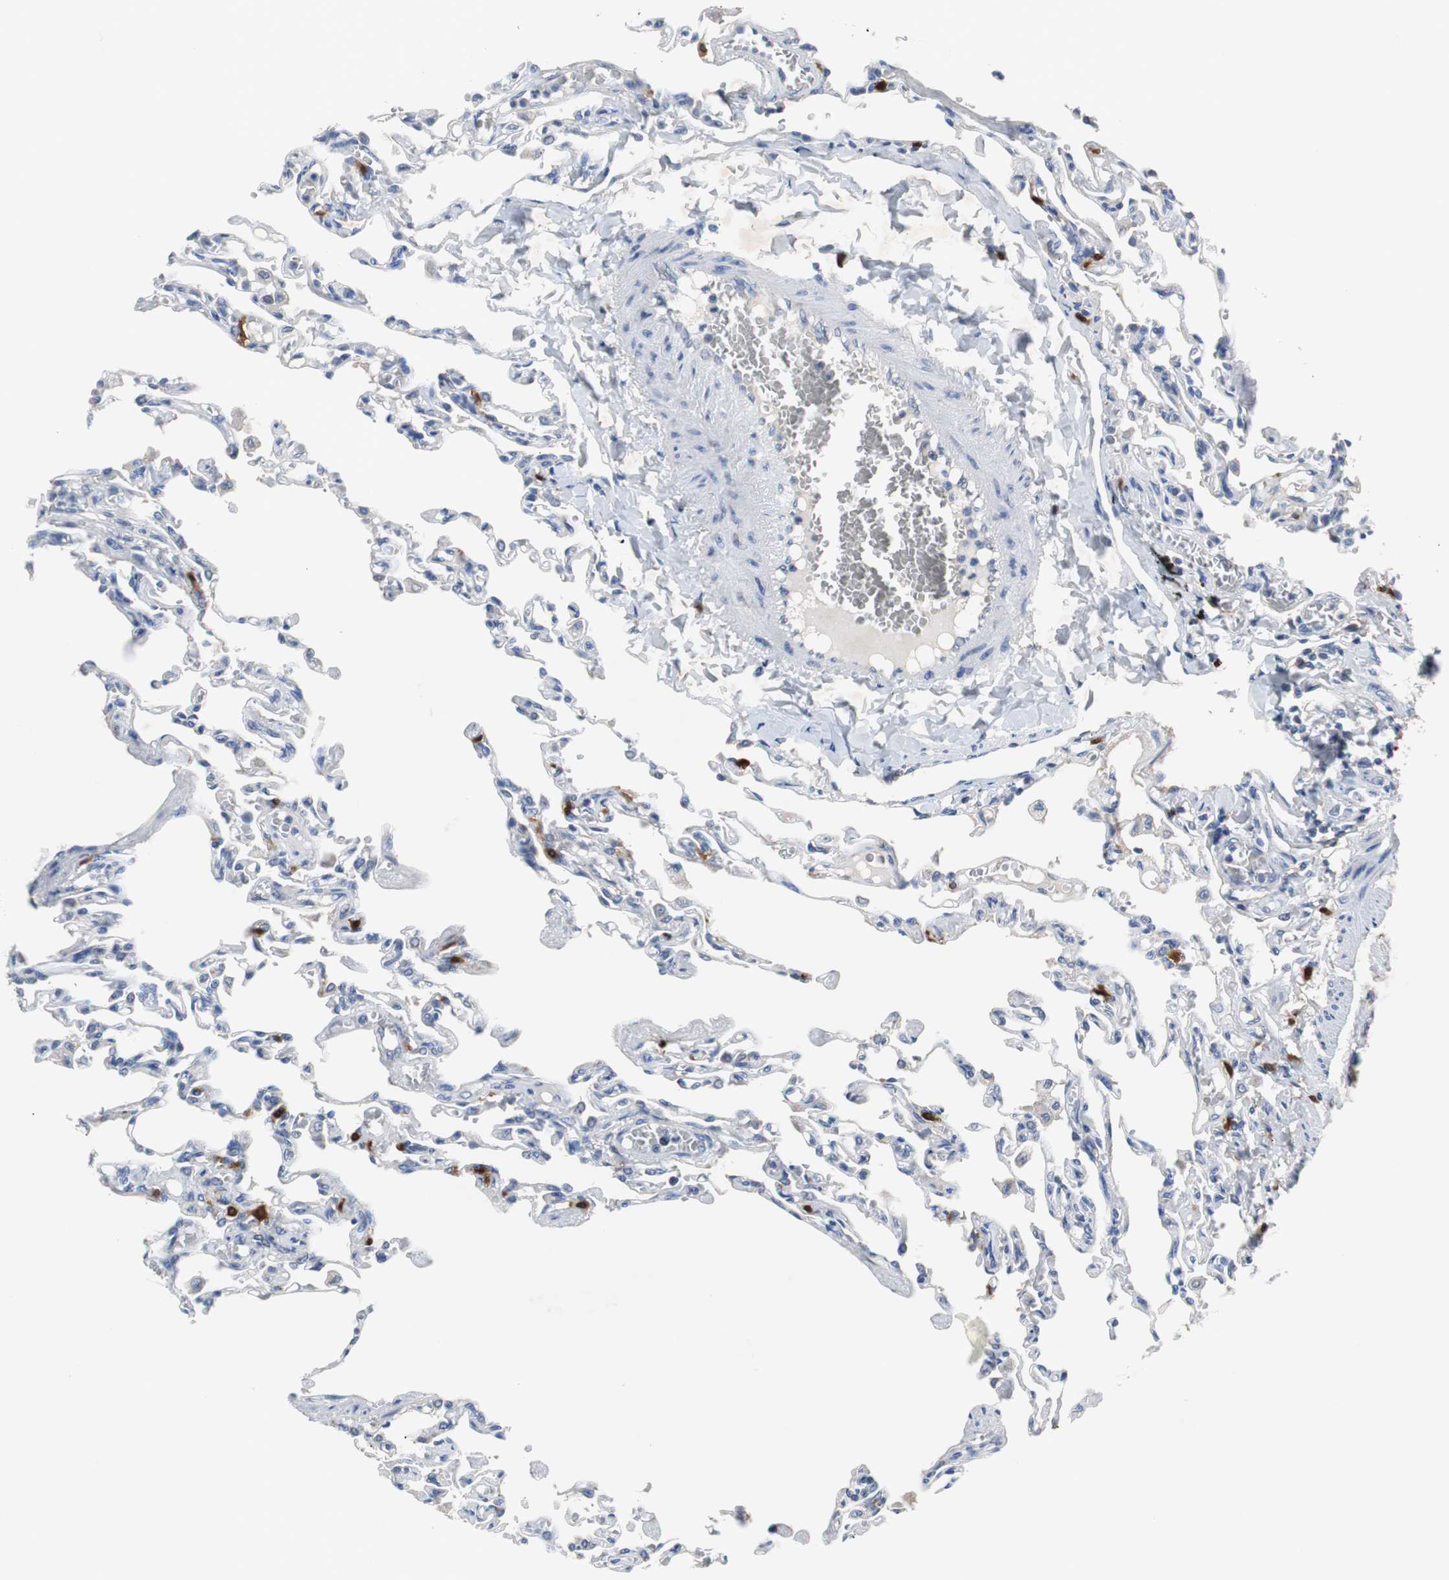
{"staining": {"intensity": "negative", "quantity": "none", "location": "none"}, "tissue": "lung", "cell_type": "Alveolar cells", "image_type": "normal", "snomed": [{"axis": "morphology", "description": "Normal tissue, NOS"}, {"axis": "topography", "description": "Lung"}], "caption": "Histopathology image shows no significant protein expression in alveolar cells of unremarkable lung. (DAB IHC with hematoxylin counter stain).", "gene": "CALB2", "patient": {"sex": "male", "age": 21}}